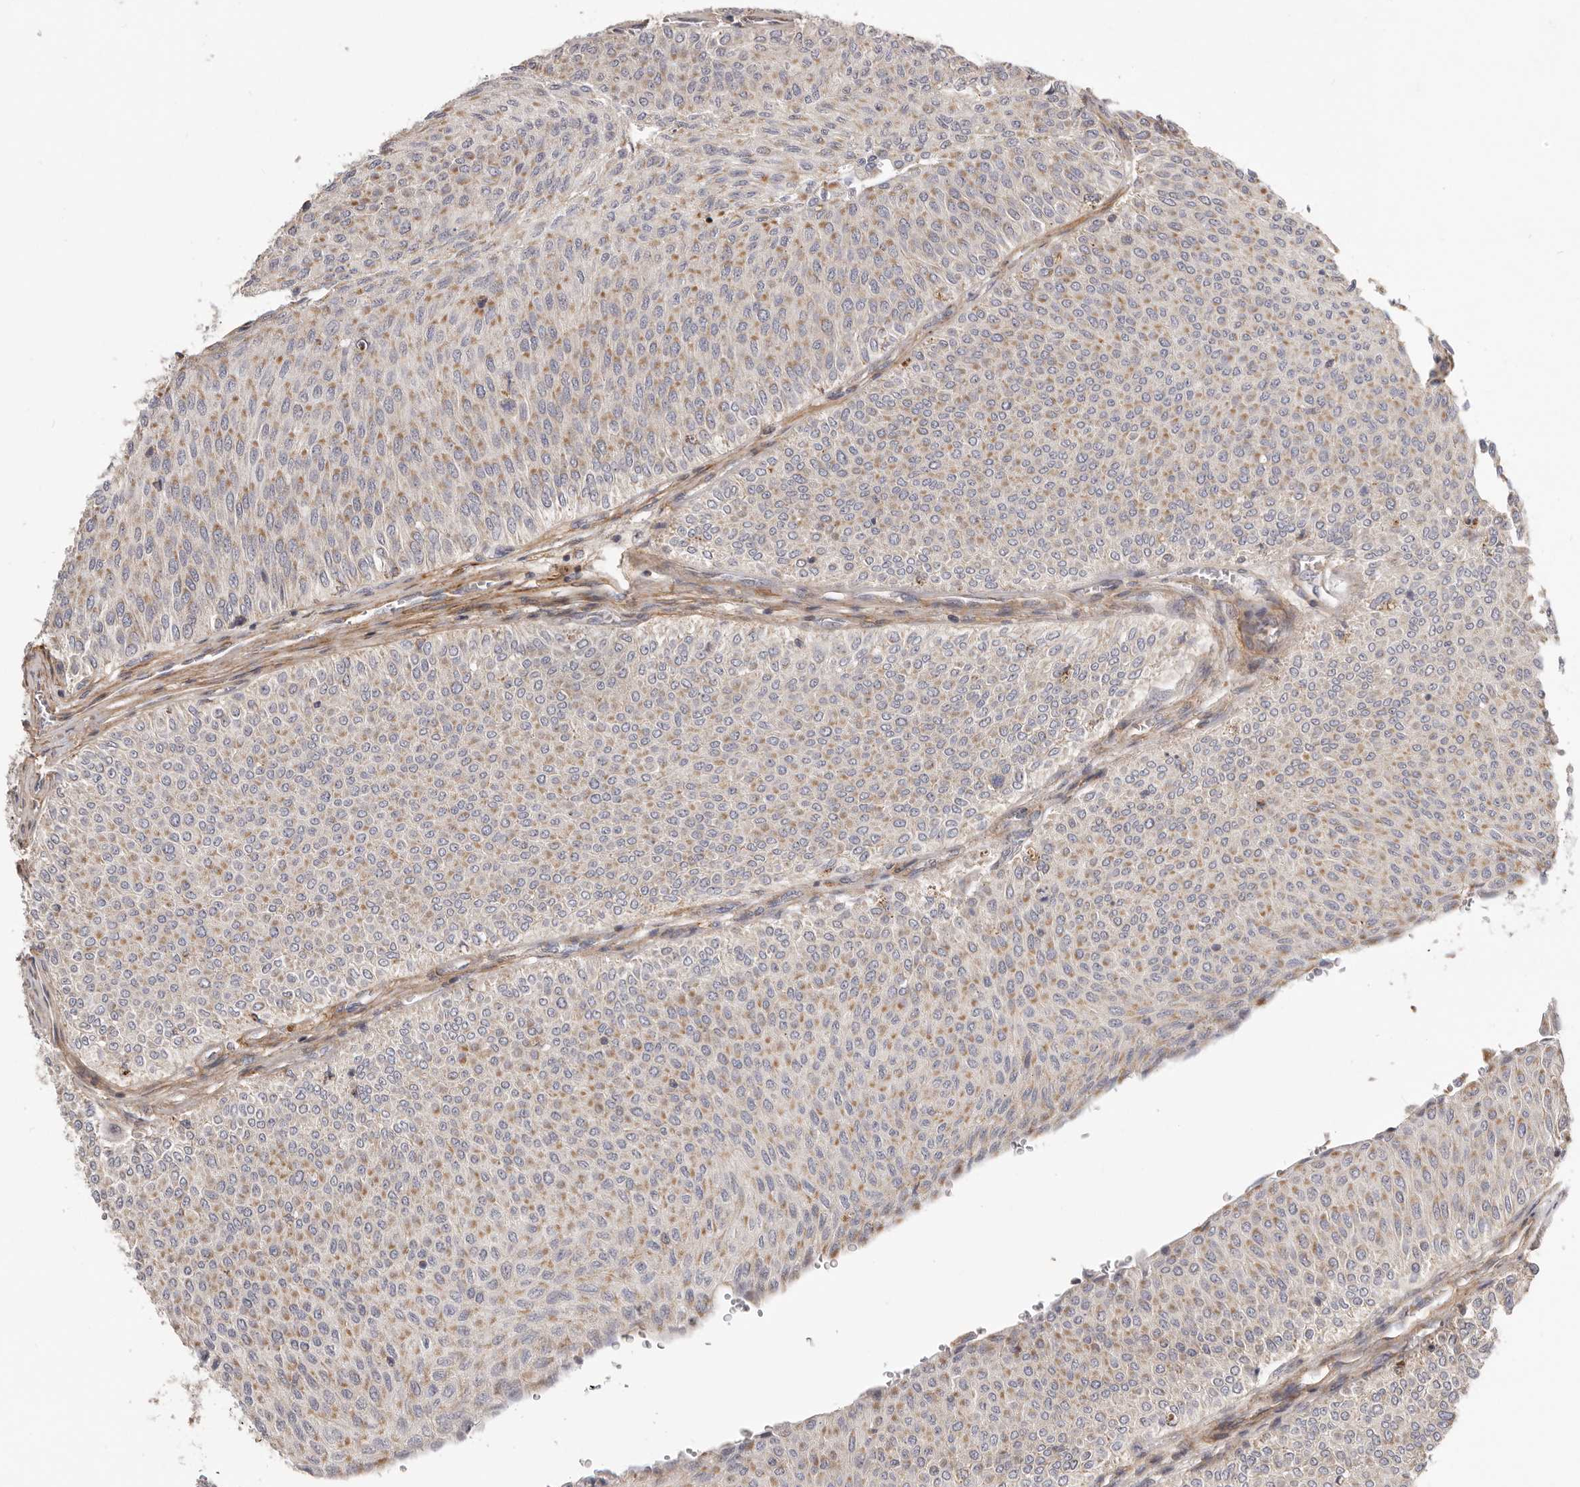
{"staining": {"intensity": "moderate", "quantity": ">75%", "location": "cytoplasmic/membranous"}, "tissue": "urothelial cancer", "cell_type": "Tumor cells", "image_type": "cancer", "snomed": [{"axis": "morphology", "description": "Urothelial carcinoma, Low grade"}, {"axis": "topography", "description": "Urinary bladder"}], "caption": "A brown stain labels moderate cytoplasmic/membranous expression of a protein in human low-grade urothelial carcinoma tumor cells.", "gene": "MRPS10", "patient": {"sex": "male", "age": 78}}